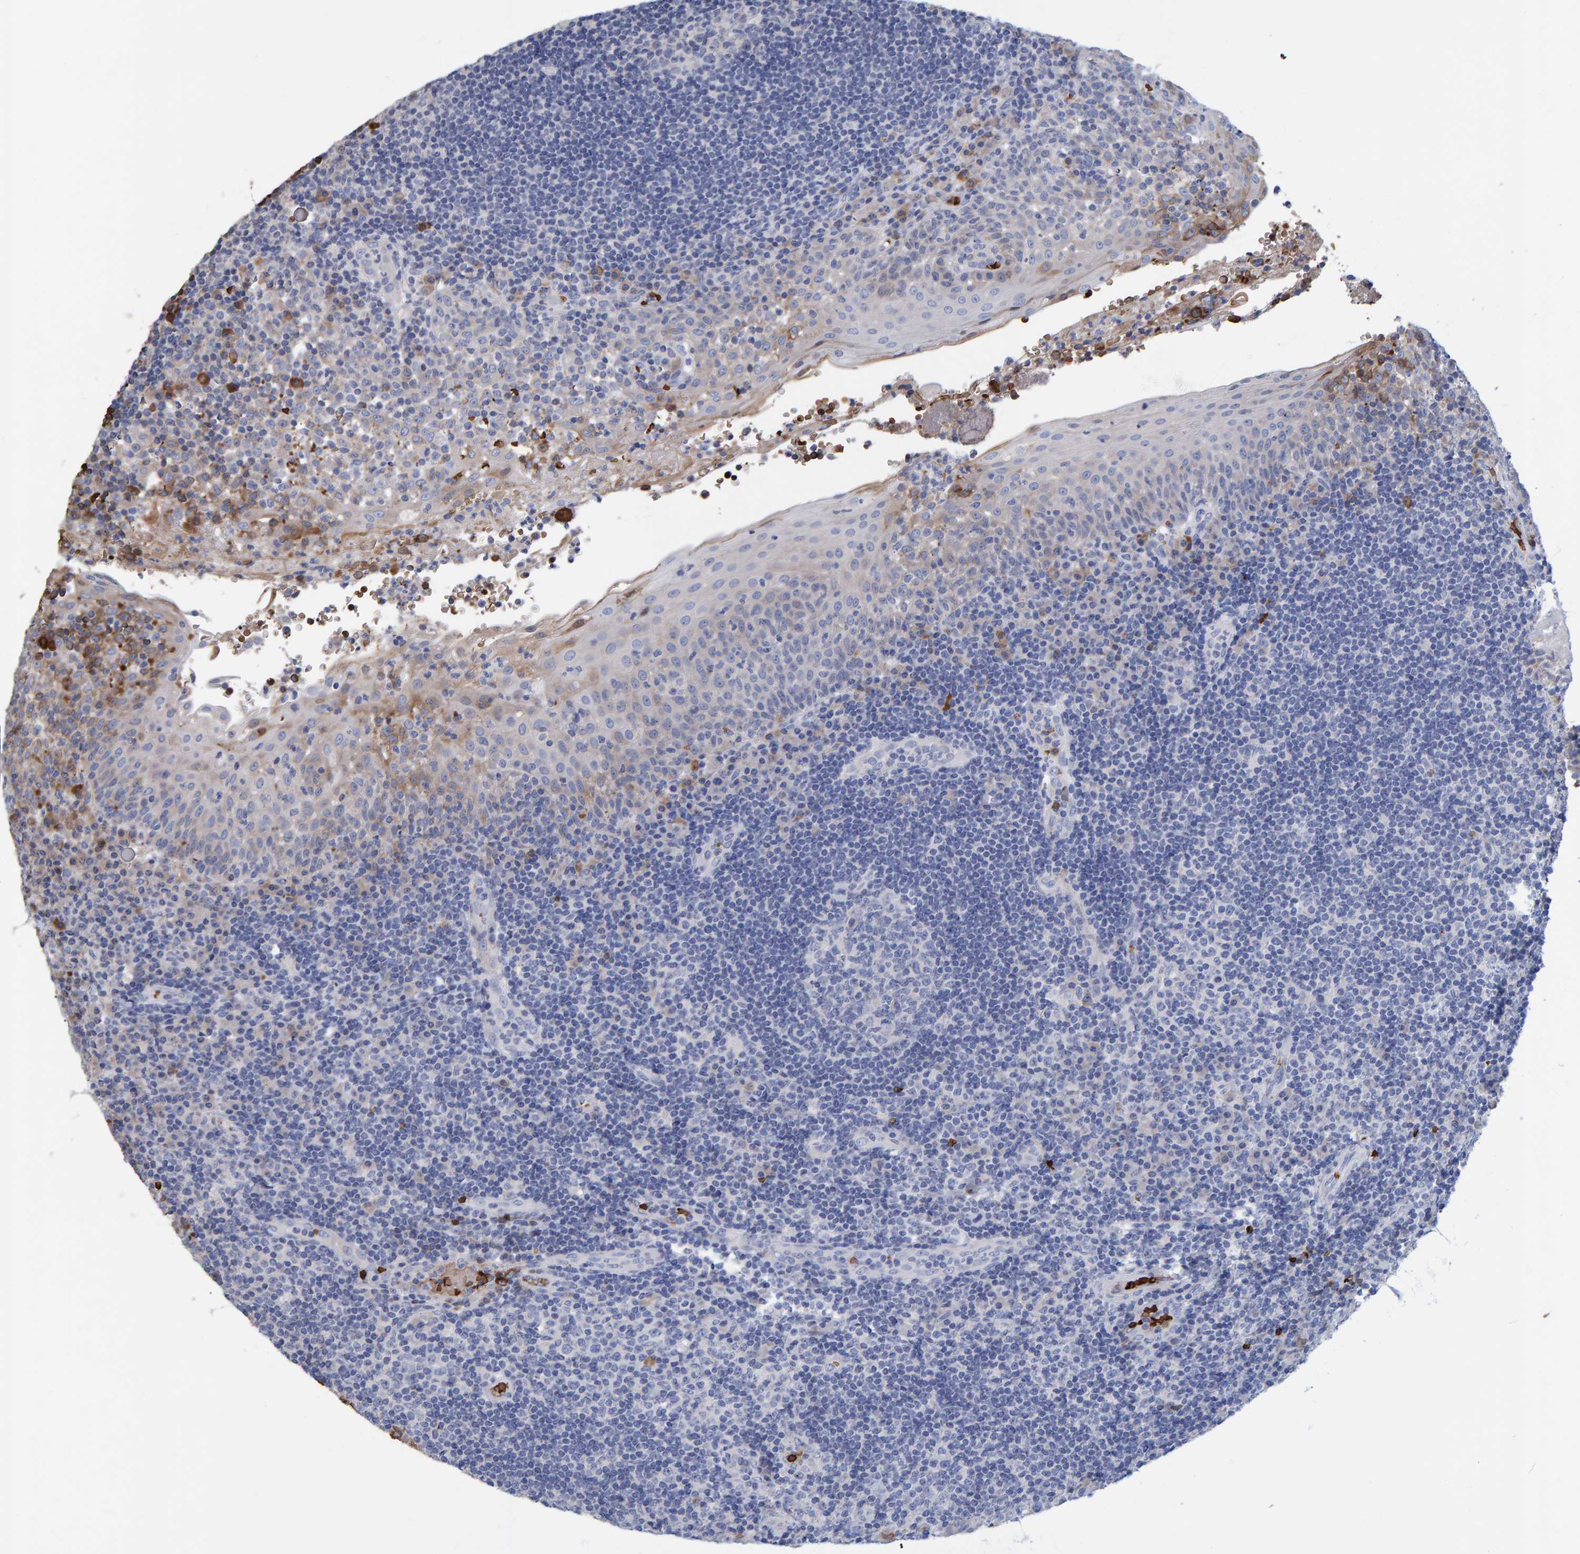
{"staining": {"intensity": "negative", "quantity": "none", "location": "none"}, "tissue": "tonsil", "cell_type": "Germinal center cells", "image_type": "normal", "snomed": [{"axis": "morphology", "description": "Normal tissue, NOS"}, {"axis": "topography", "description": "Tonsil"}], "caption": "Immunohistochemical staining of normal tonsil displays no significant positivity in germinal center cells. (DAB (3,3'-diaminobenzidine) immunohistochemistry (IHC), high magnification).", "gene": "VPS9D1", "patient": {"sex": "female", "age": 40}}